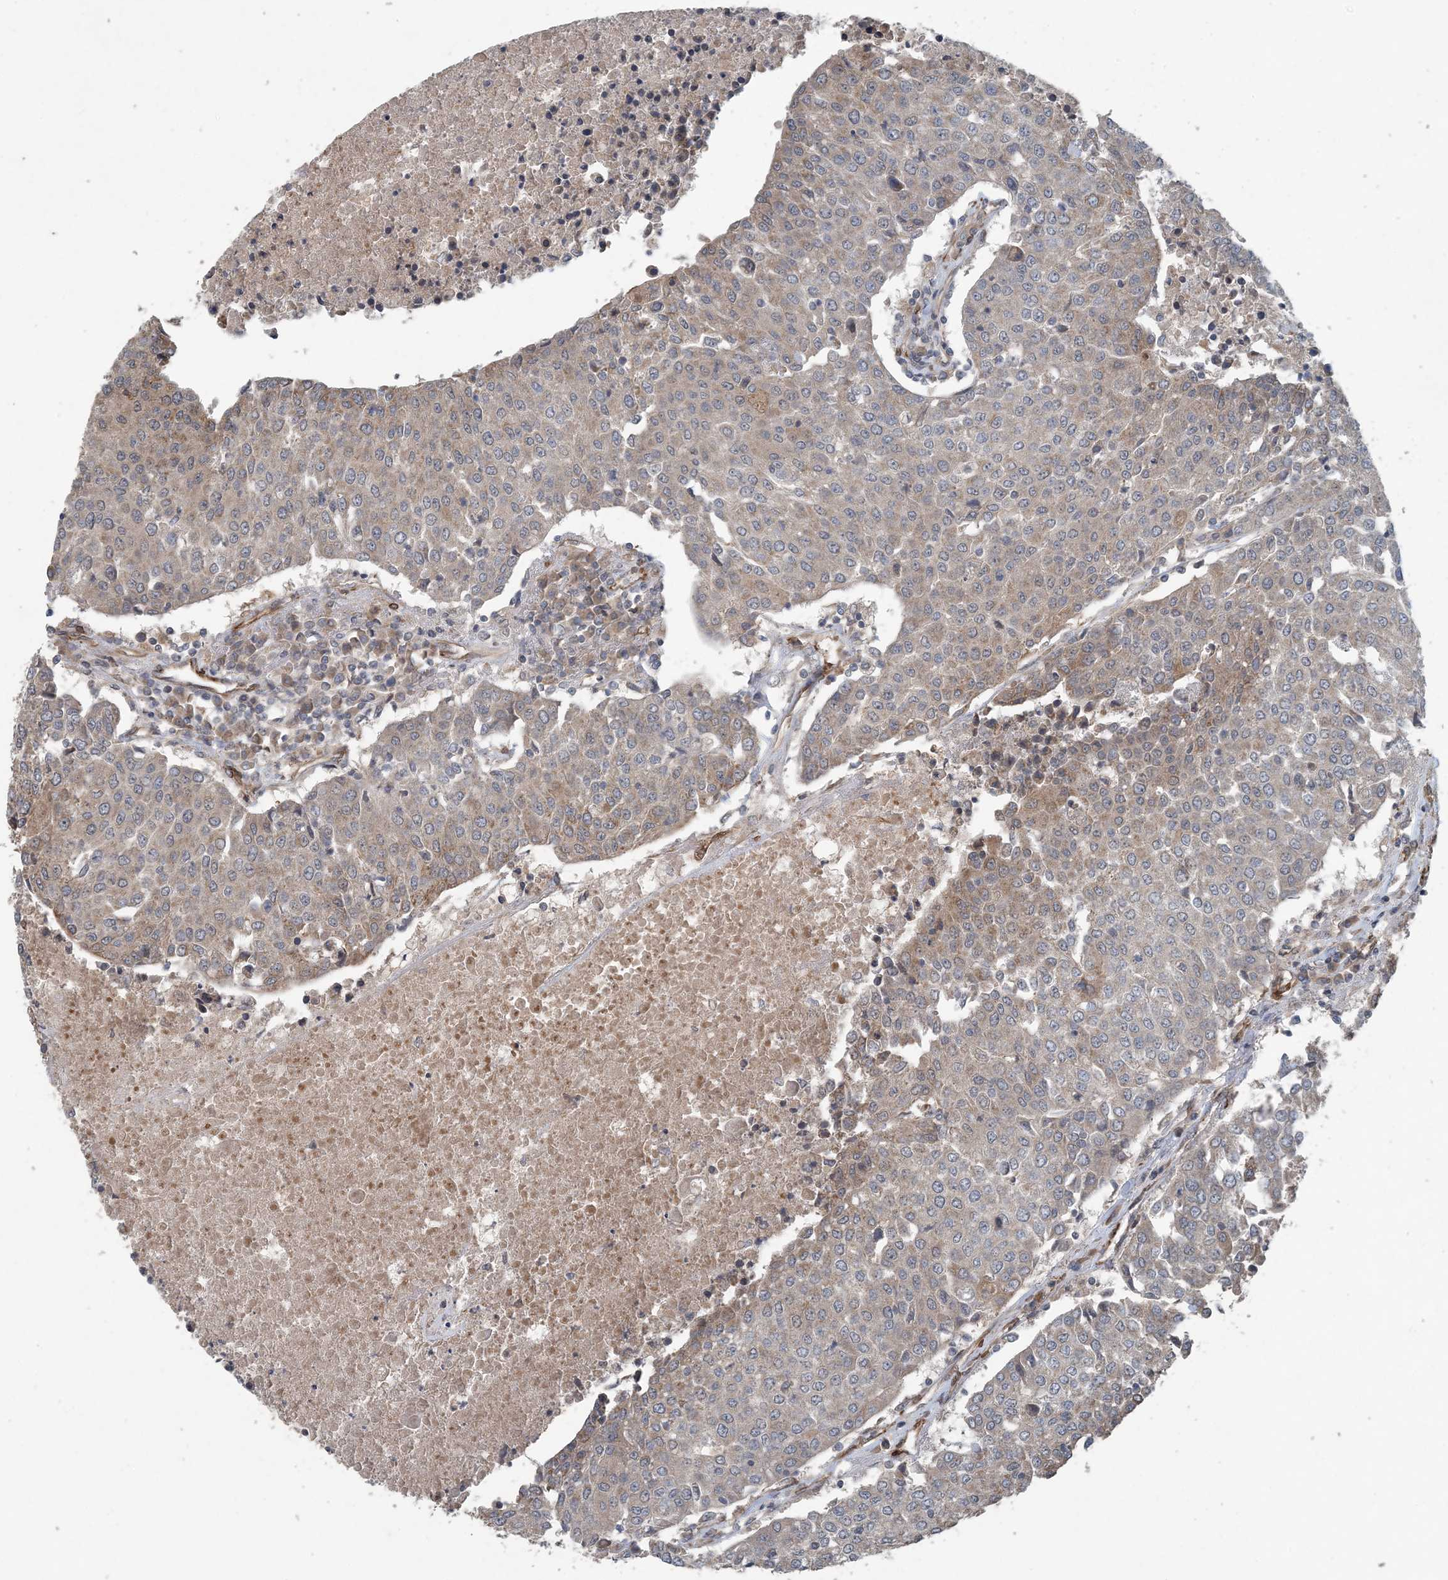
{"staining": {"intensity": "weak", "quantity": "<25%", "location": "cytoplasmic/membranous"}, "tissue": "urothelial cancer", "cell_type": "Tumor cells", "image_type": "cancer", "snomed": [{"axis": "morphology", "description": "Urothelial carcinoma, High grade"}, {"axis": "topography", "description": "Urinary bladder"}], "caption": "Human urothelial cancer stained for a protein using immunohistochemistry (IHC) reveals no staining in tumor cells.", "gene": "MYO9B", "patient": {"sex": "female", "age": 85}}